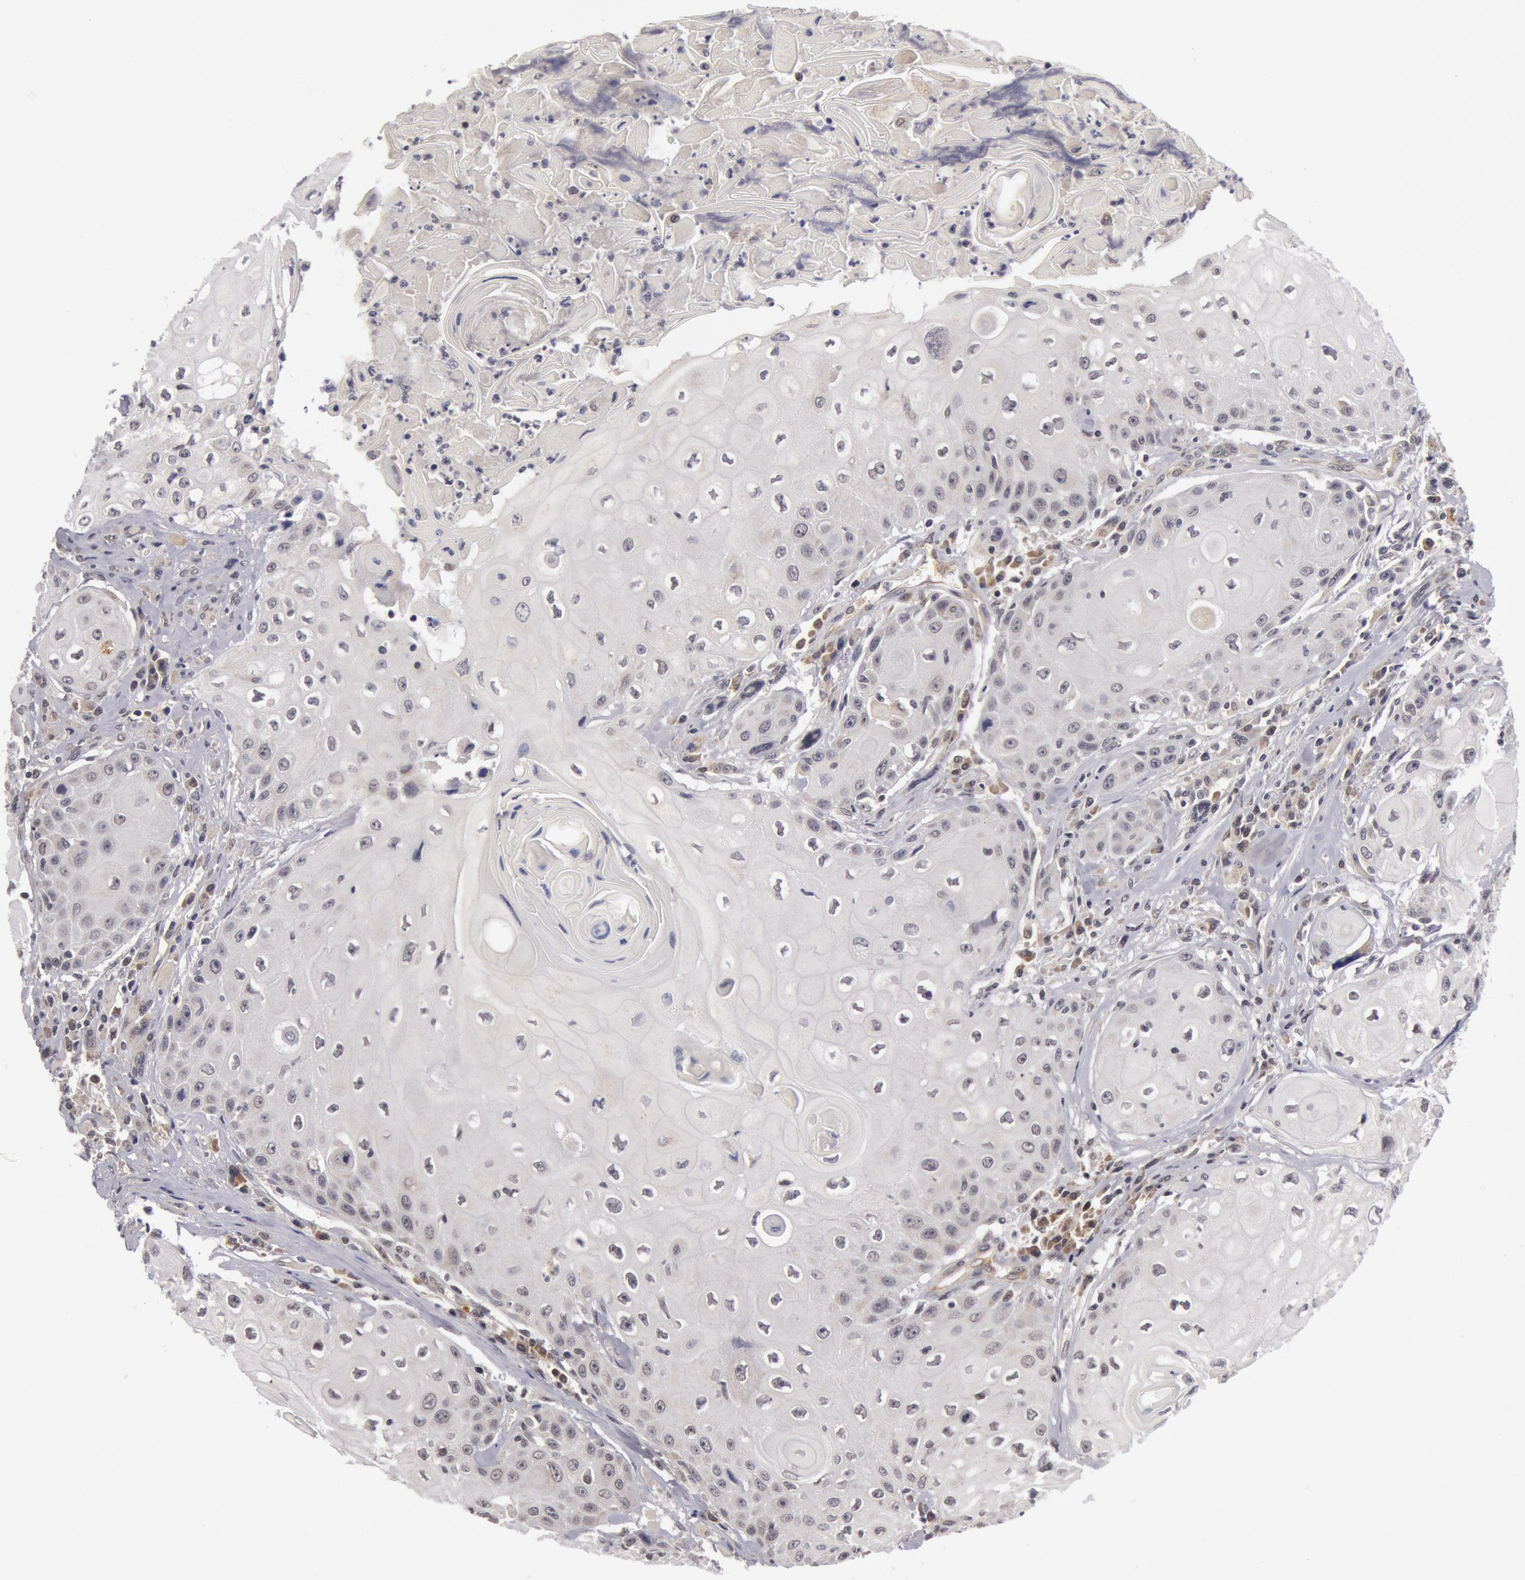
{"staining": {"intensity": "negative", "quantity": "none", "location": "none"}, "tissue": "head and neck cancer", "cell_type": "Tumor cells", "image_type": "cancer", "snomed": [{"axis": "morphology", "description": "Squamous cell carcinoma, NOS"}, {"axis": "topography", "description": "Oral tissue"}, {"axis": "topography", "description": "Head-Neck"}], "caption": "High power microscopy histopathology image of an immunohistochemistry (IHC) histopathology image of squamous cell carcinoma (head and neck), revealing no significant positivity in tumor cells.", "gene": "SYTL4", "patient": {"sex": "female", "age": 82}}